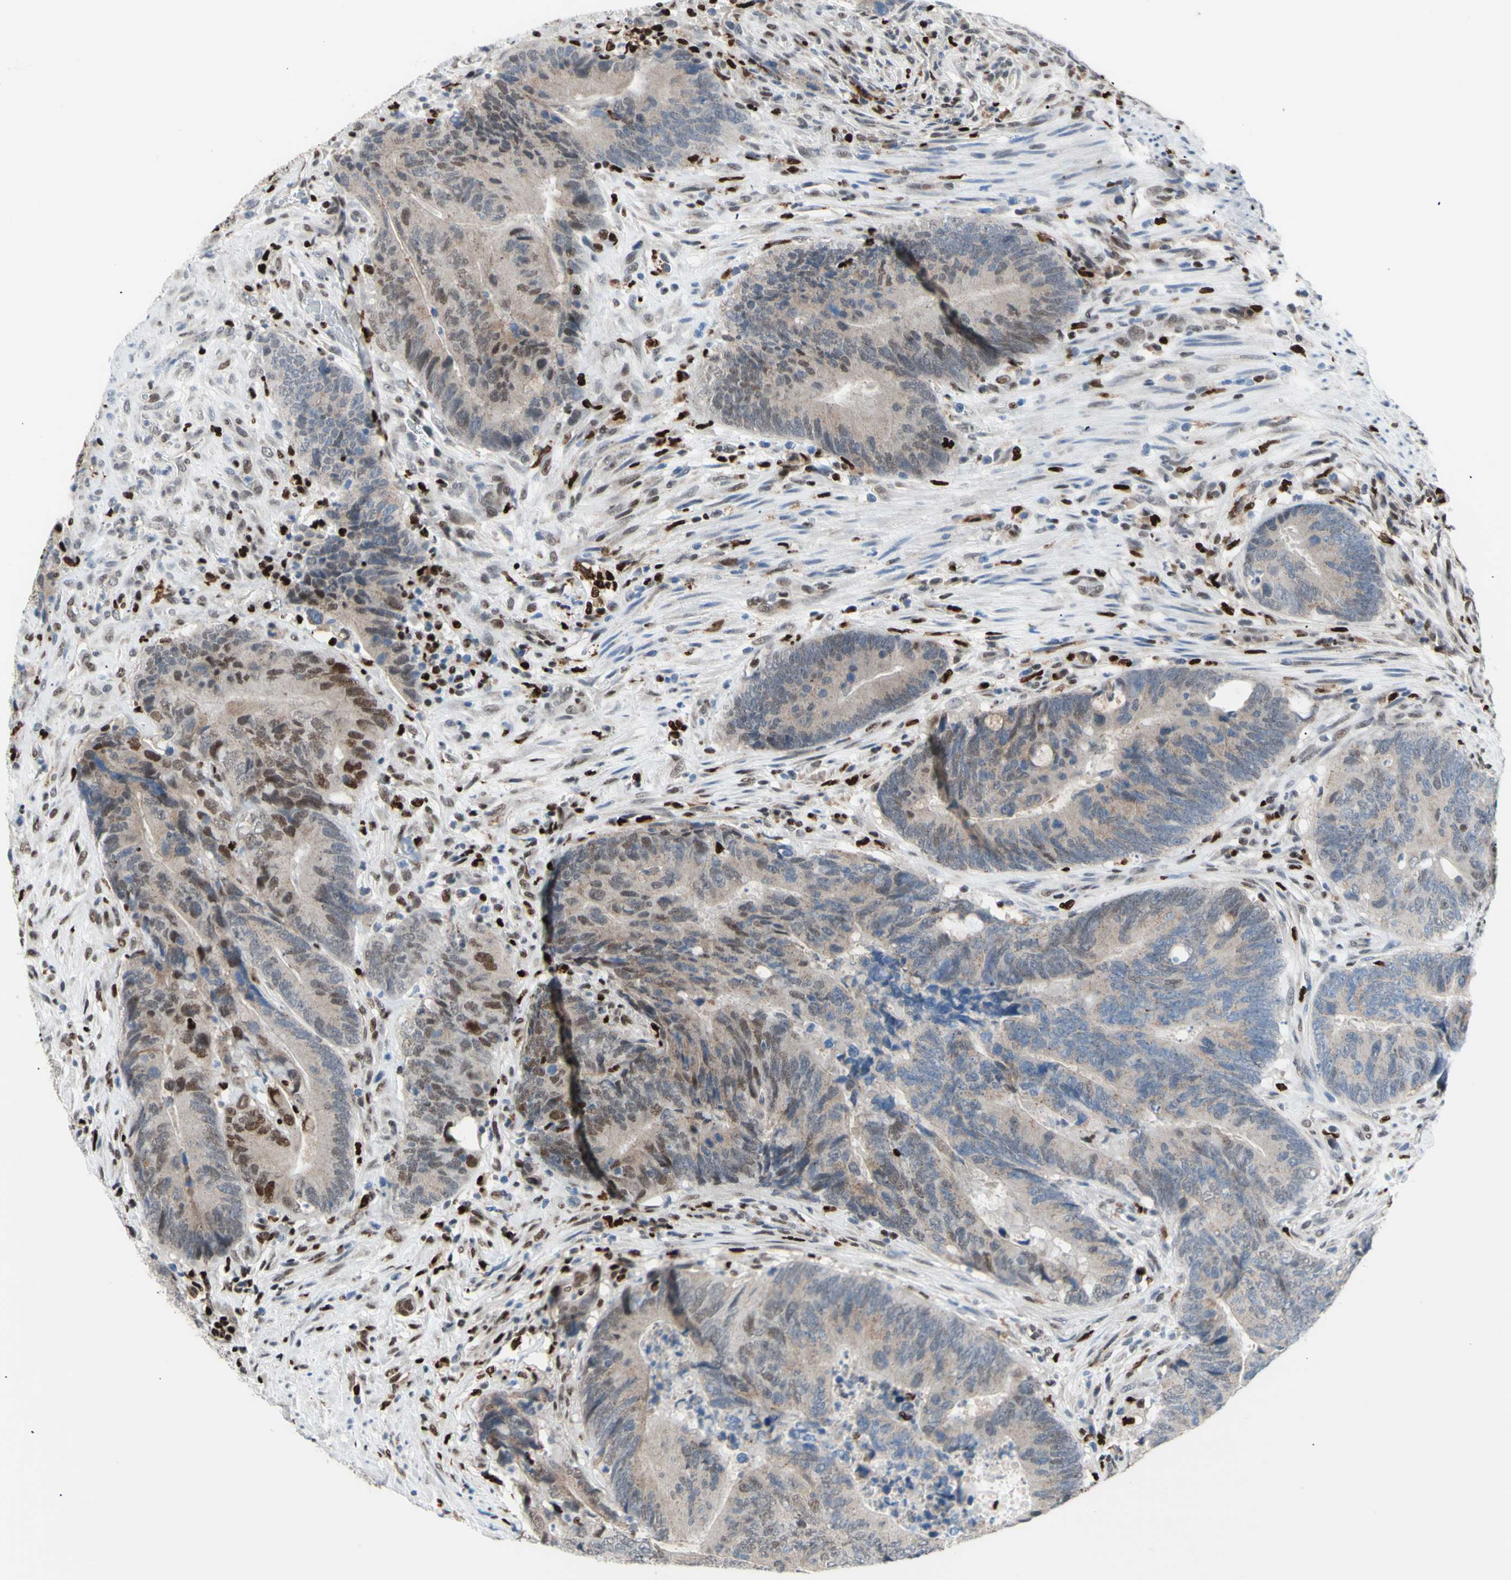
{"staining": {"intensity": "weak", "quantity": "25%-75%", "location": "cytoplasmic/membranous,nuclear"}, "tissue": "colorectal cancer", "cell_type": "Tumor cells", "image_type": "cancer", "snomed": [{"axis": "morphology", "description": "Normal tissue, NOS"}, {"axis": "morphology", "description": "Adenocarcinoma, NOS"}, {"axis": "topography", "description": "Colon"}], "caption": "The immunohistochemical stain labels weak cytoplasmic/membranous and nuclear positivity in tumor cells of adenocarcinoma (colorectal) tissue. (IHC, brightfield microscopy, high magnification).", "gene": "EED", "patient": {"sex": "male", "age": 56}}